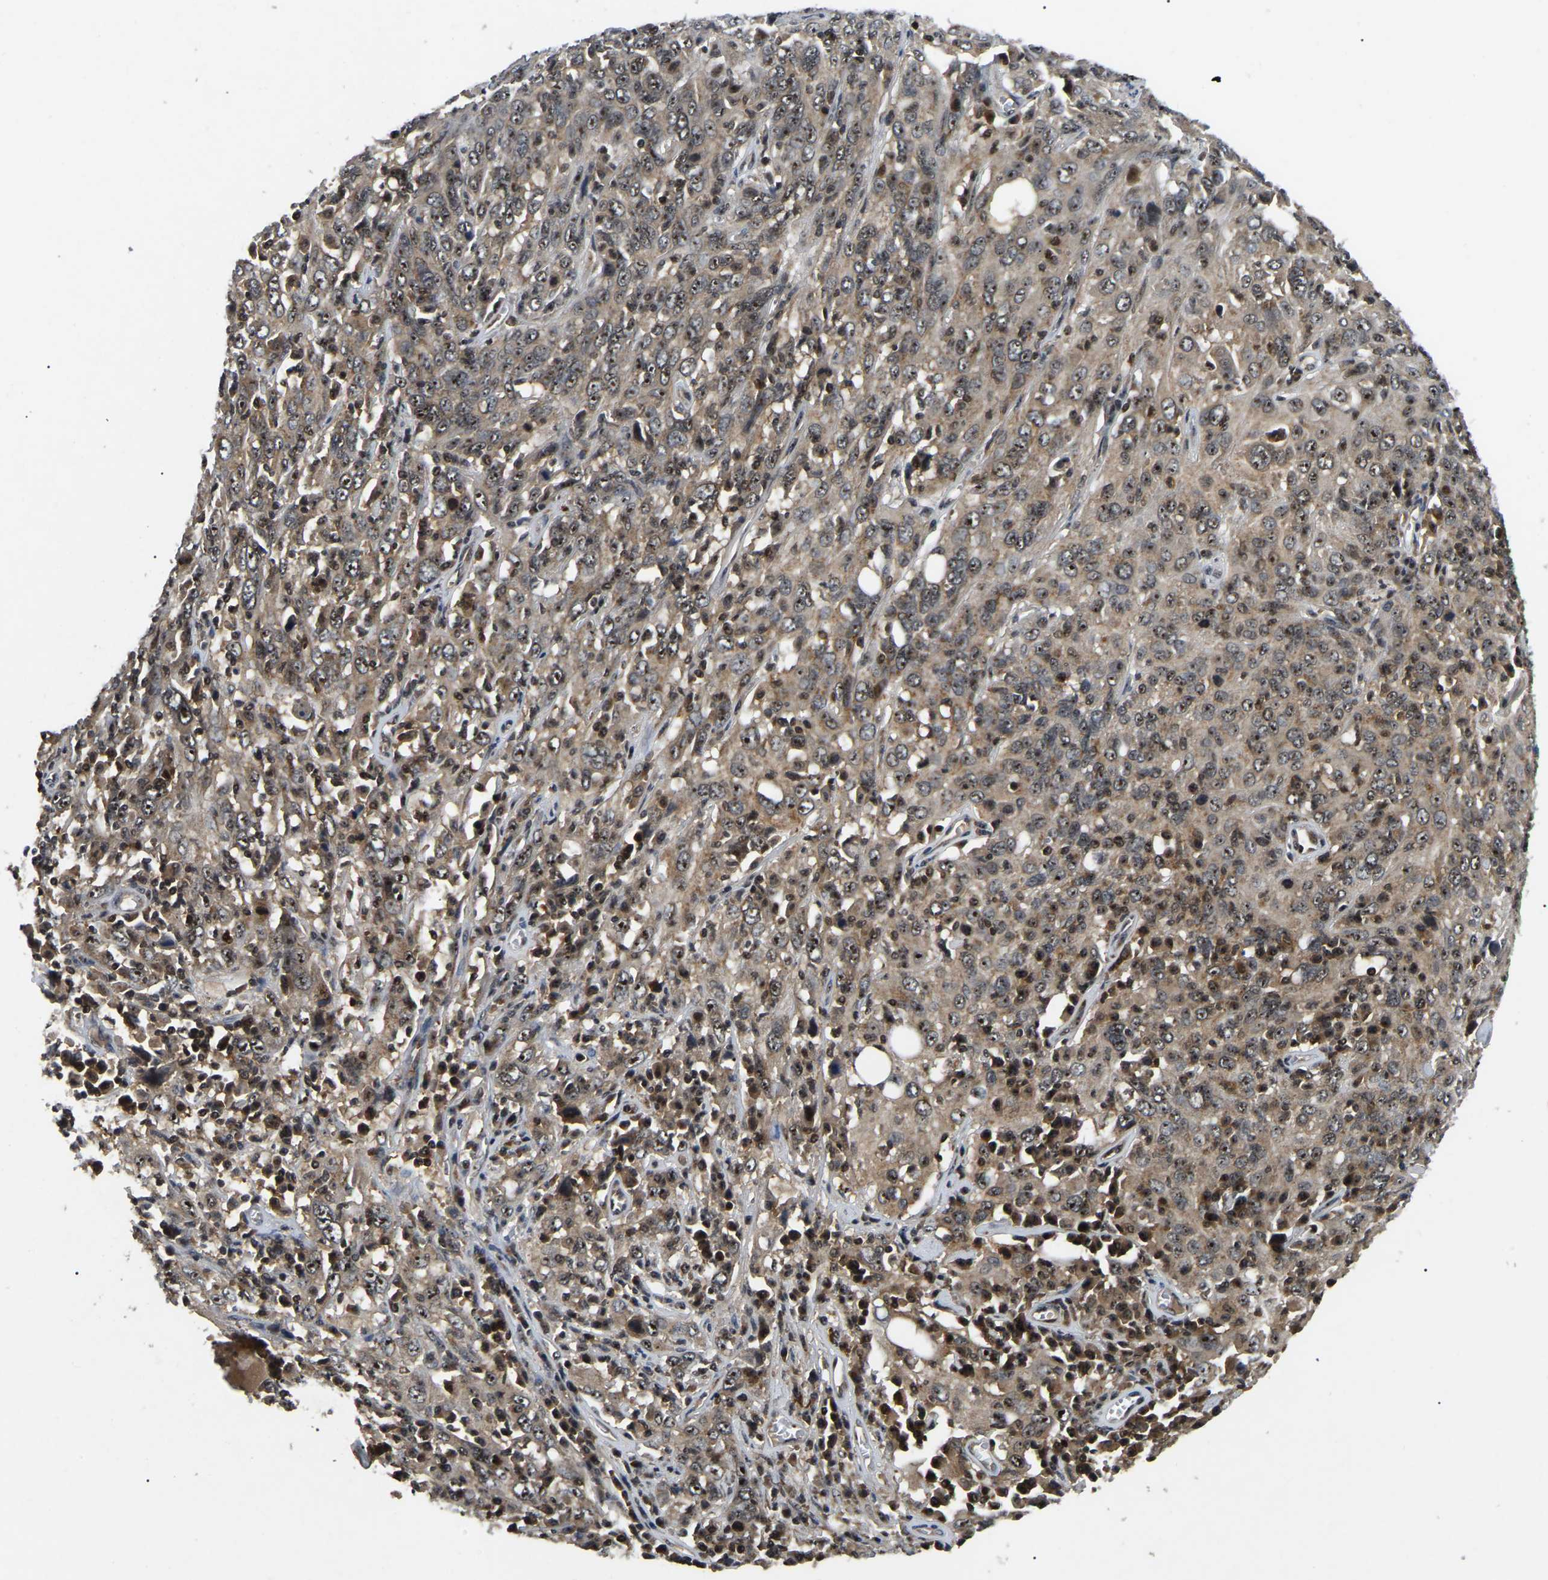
{"staining": {"intensity": "moderate", "quantity": ">75%", "location": "cytoplasmic/membranous,nuclear"}, "tissue": "cervical cancer", "cell_type": "Tumor cells", "image_type": "cancer", "snomed": [{"axis": "morphology", "description": "Squamous cell carcinoma, NOS"}, {"axis": "topography", "description": "Cervix"}], "caption": "A brown stain labels moderate cytoplasmic/membranous and nuclear staining of a protein in cervical cancer (squamous cell carcinoma) tumor cells.", "gene": "RBM28", "patient": {"sex": "female", "age": 46}}